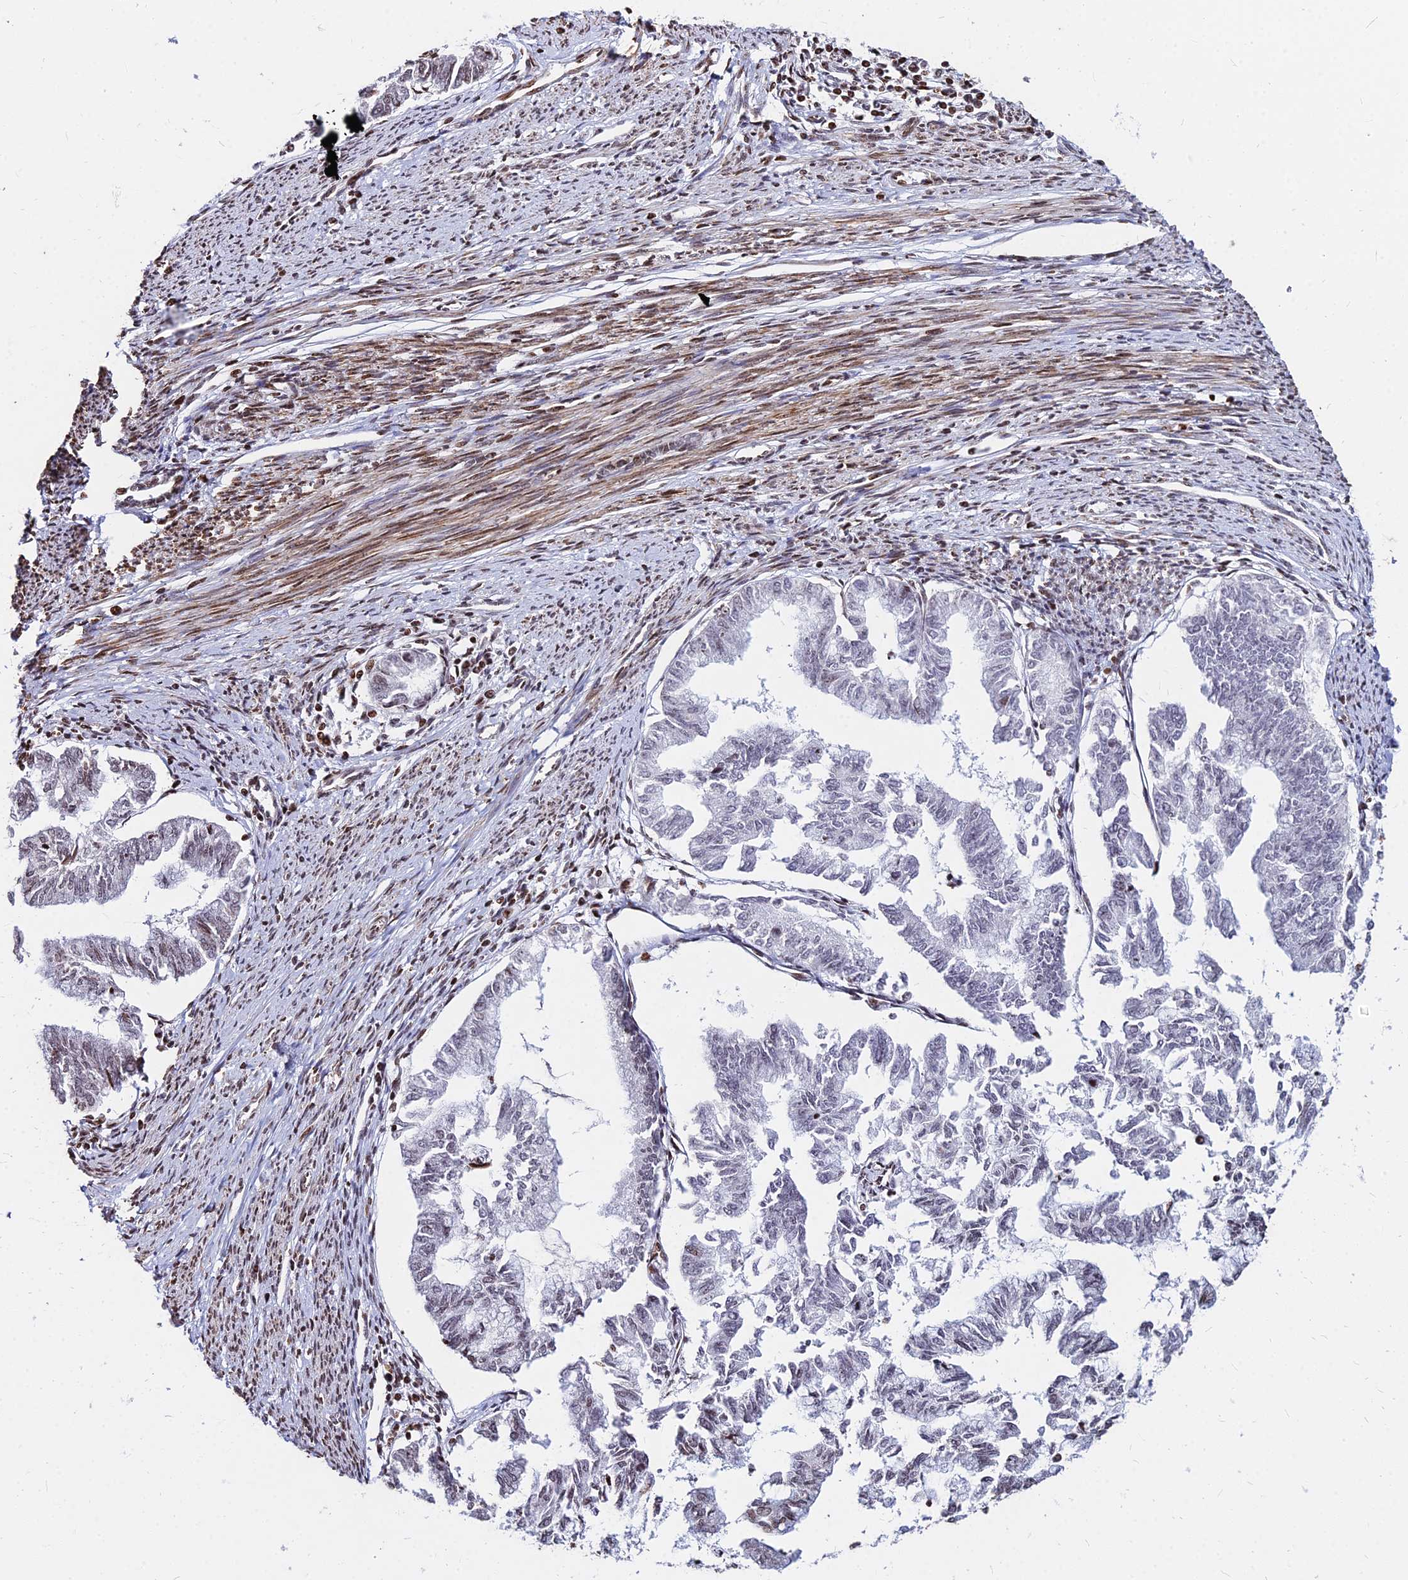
{"staining": {"intensity": "moderate", "quantity": "<25%", "location": "nuclear"}, "tissue": "endometrial cancer", "cell_type": "Tumor cells", "image_type": "cancer", "snomed": [{"axis": "morphology", "description": "Adenocarcinoma, NOS"}, {"axis": "topography", "description": "Endometrium"}], "caption": "Endometrial cancer was stained to show a protein in brown. There is low levels of moderate nuclear staining in about <25% of tumor cells.", "gene": "NYAP2", "patient": {"sex": "female", "age": 79}}